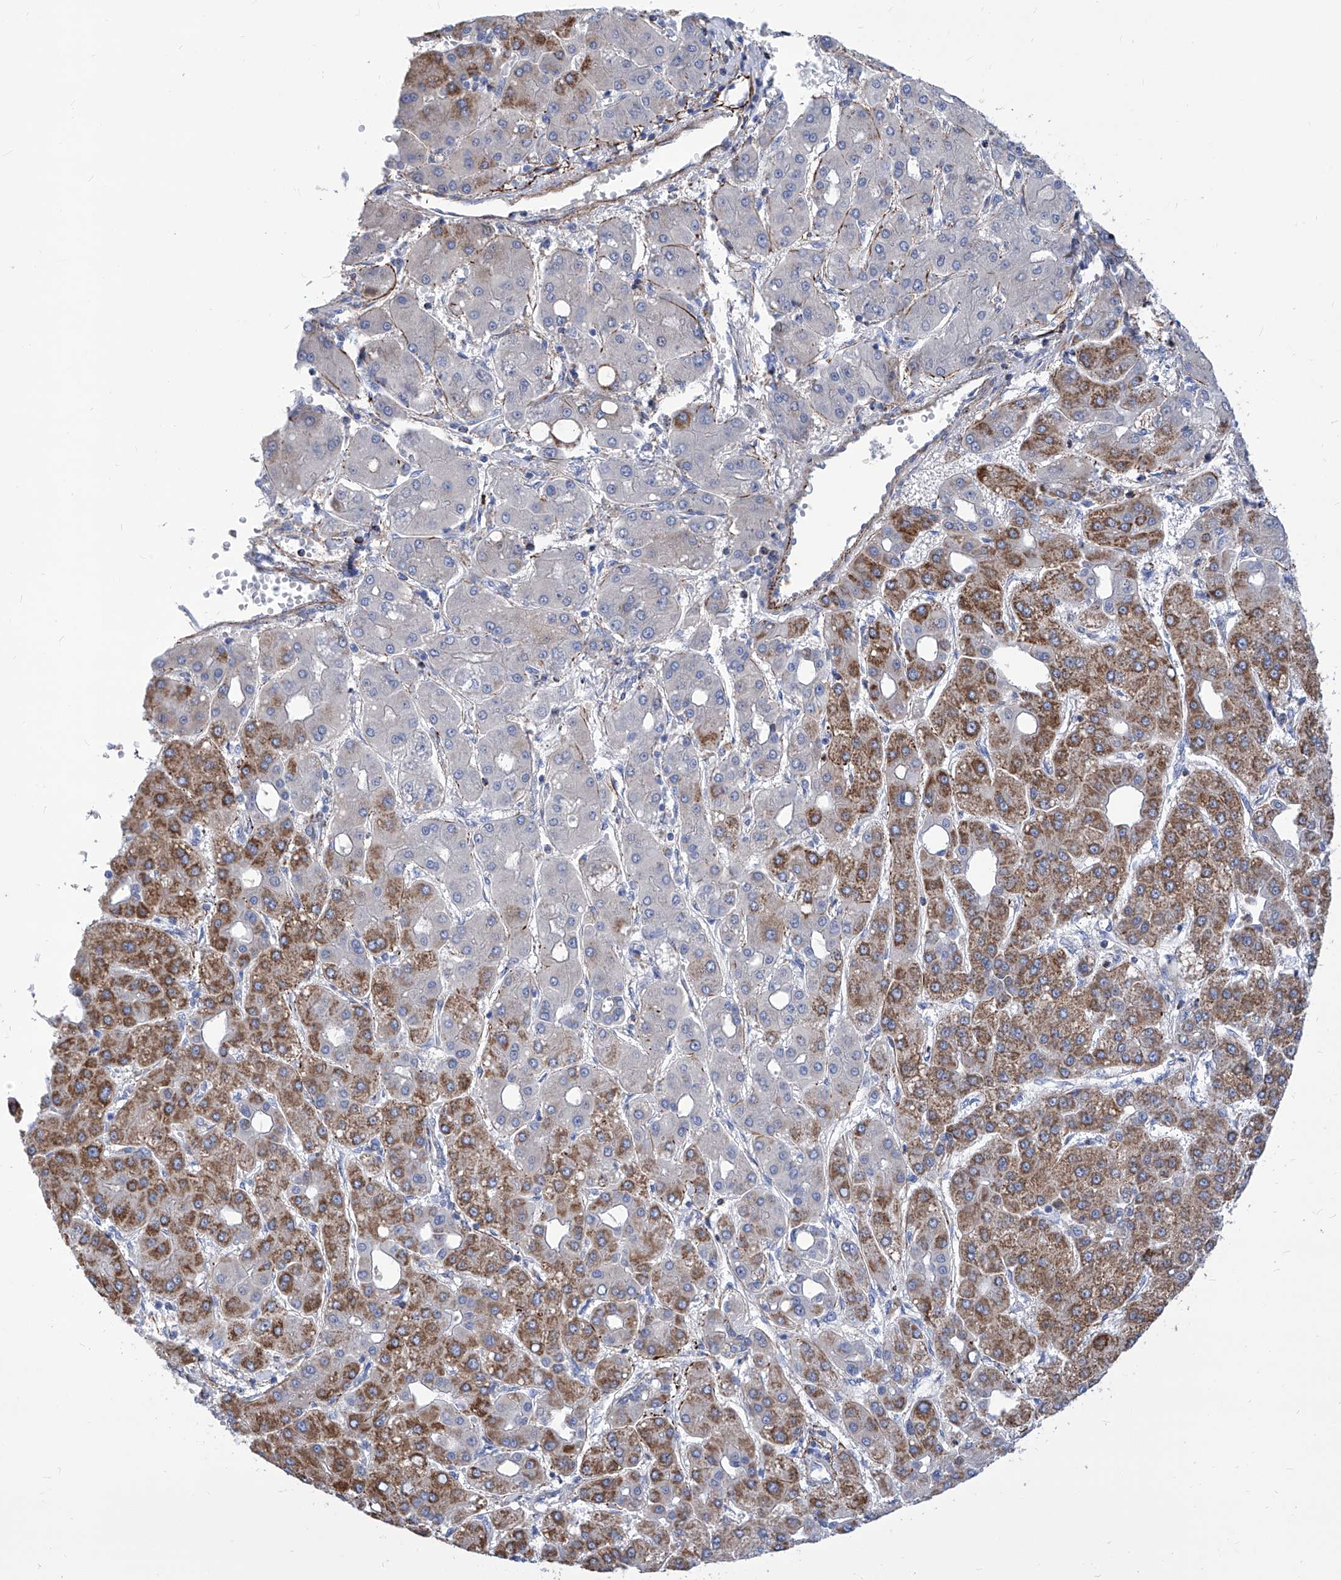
{"staining": {"intensity": "moderate", "quantity": "25%-75%", "location": "cytoplasmic/membranous"}, "tissue": "liver cancer", "cell_type": "Tumor cells", "image_type": "cancer", "snomed": [{"axis": "morphology", "description": "Carcinoma, Hepatocellular, NOS"}, {"axis": "topography", "description": "Liver"}], "caption": "A brown stain shows moderate cytoplasmic/membranous expression of a protein in human hepatocellular carcinoma (liver) tumor cells. (DAB (3,3'-diaminobenzidine) IHC with brightfield microscopy, high magnification).", "gene": "SRBD1", "patient": {"sex": "male", "age": 65}}